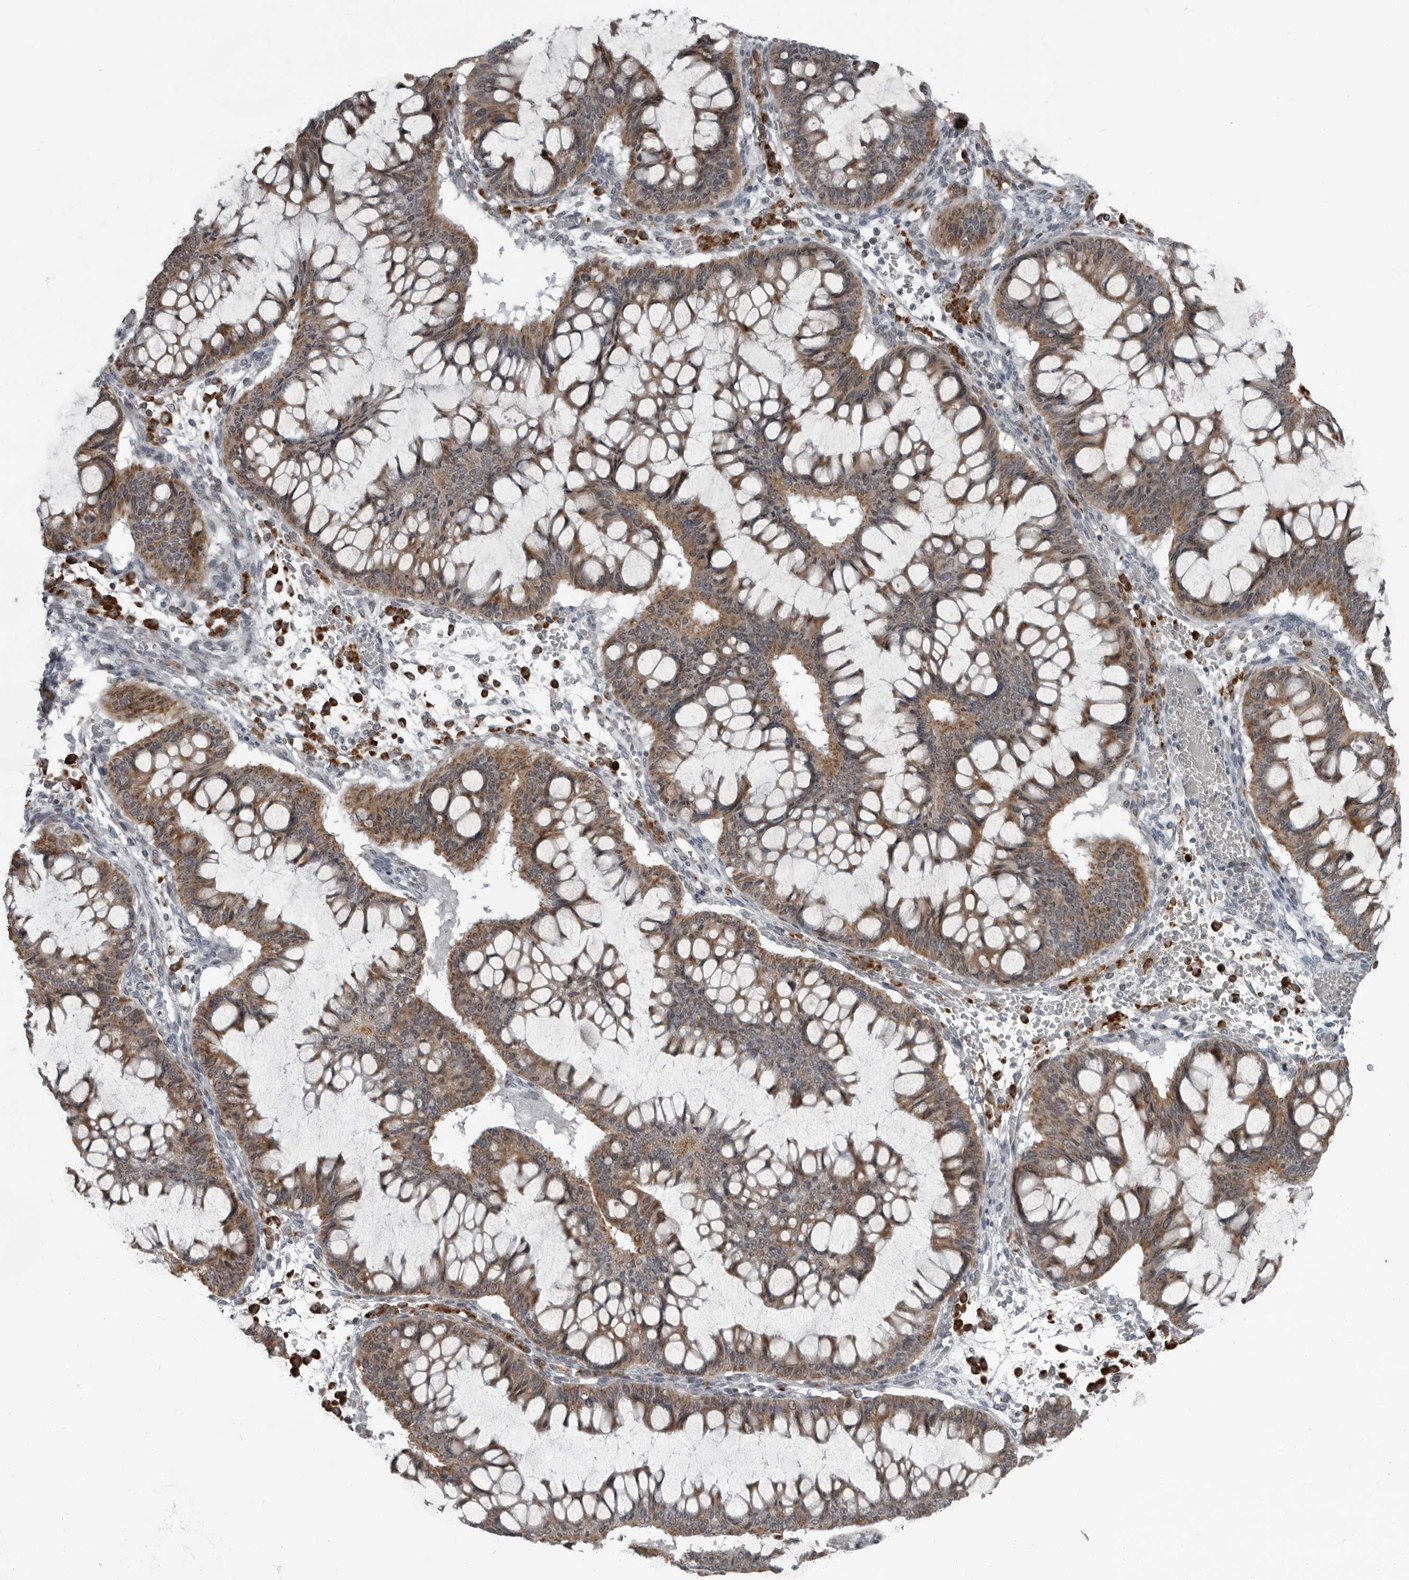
{"staining": {"intensity": "moderate", "quantity": ">75%", "location": "cytoplasmic/membranous"}, "tissue": "ovarian cancer", "cell_type": "Tumor cells", "image_type": "cancer", "snomed": [{"axis": "morphology", "description": "Cystadenocarcinoma, mucinous, NOS"}, {"axis": "topography", "description": "Ovary"}], "caption": "A photomicrograph of ovarian mucinous cystadenocarcinoma stained for a protein displays moderate cytoplasmic/membranous brown staining in tumor cells.", "gene": "RTCA", "patient": {"sex": "female", "age": 73}}